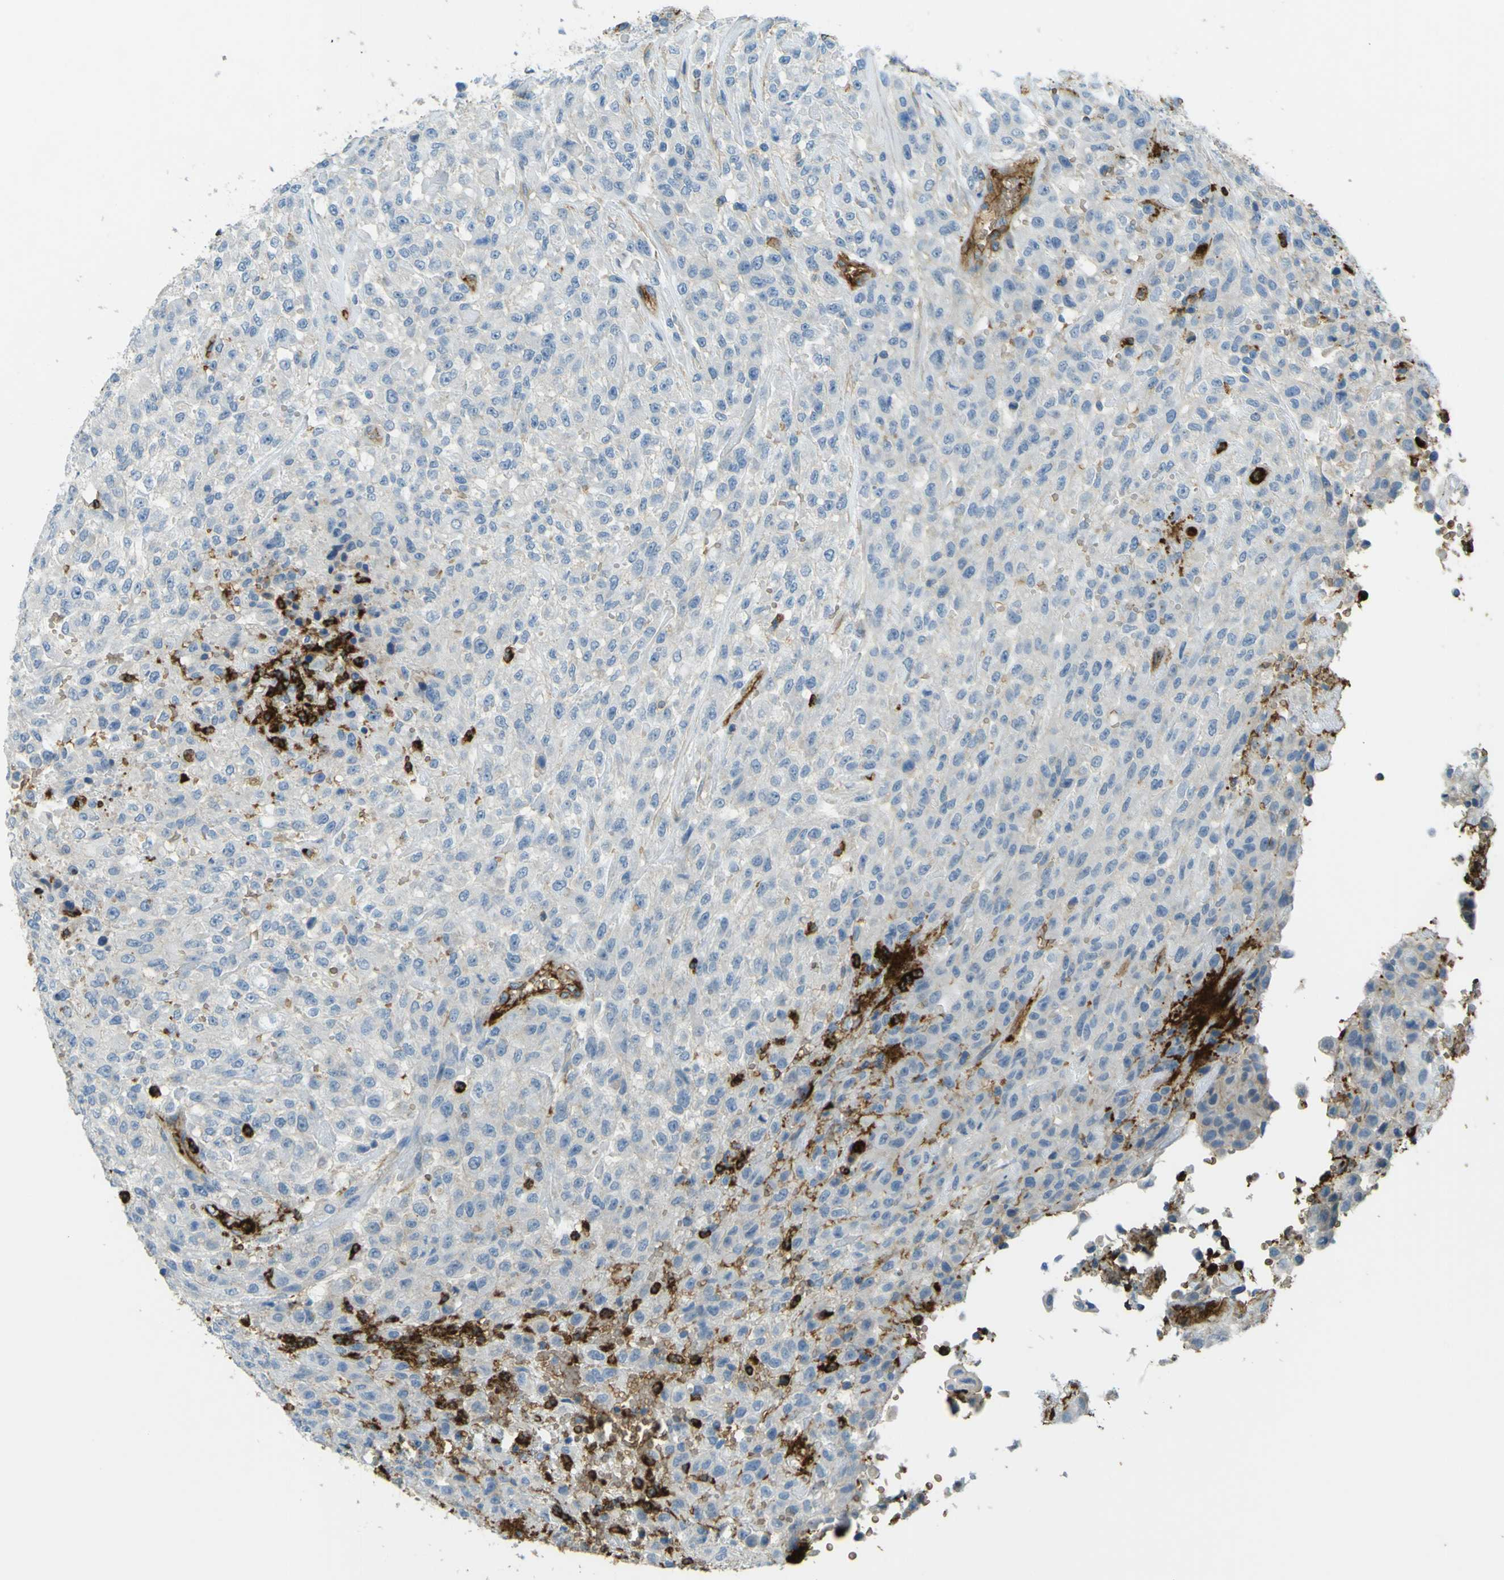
{"staining": {"intensity": "negative", "quantity": "none", "location": "none"}, "tissue": "urothelial cancer", "cell_type": "Tumor cells", "image_type": "cancer", "snomed": [{"axis": "morphology", "description": "Urothelial carcinoma, High grade"}, {"axis": "topography", "description": "Urinary bladder"}], "caption": "High magnification brightfield microscopy of high-grade urothelial carcinoma stained with DAB (3,3'-diaminobenzidine) (brown) and counterstained with hematoxylin (blue): tumor cells show no significant positivity.", "gene": "PLXDC1", "patient": {"sex": "male", "age": 46}}